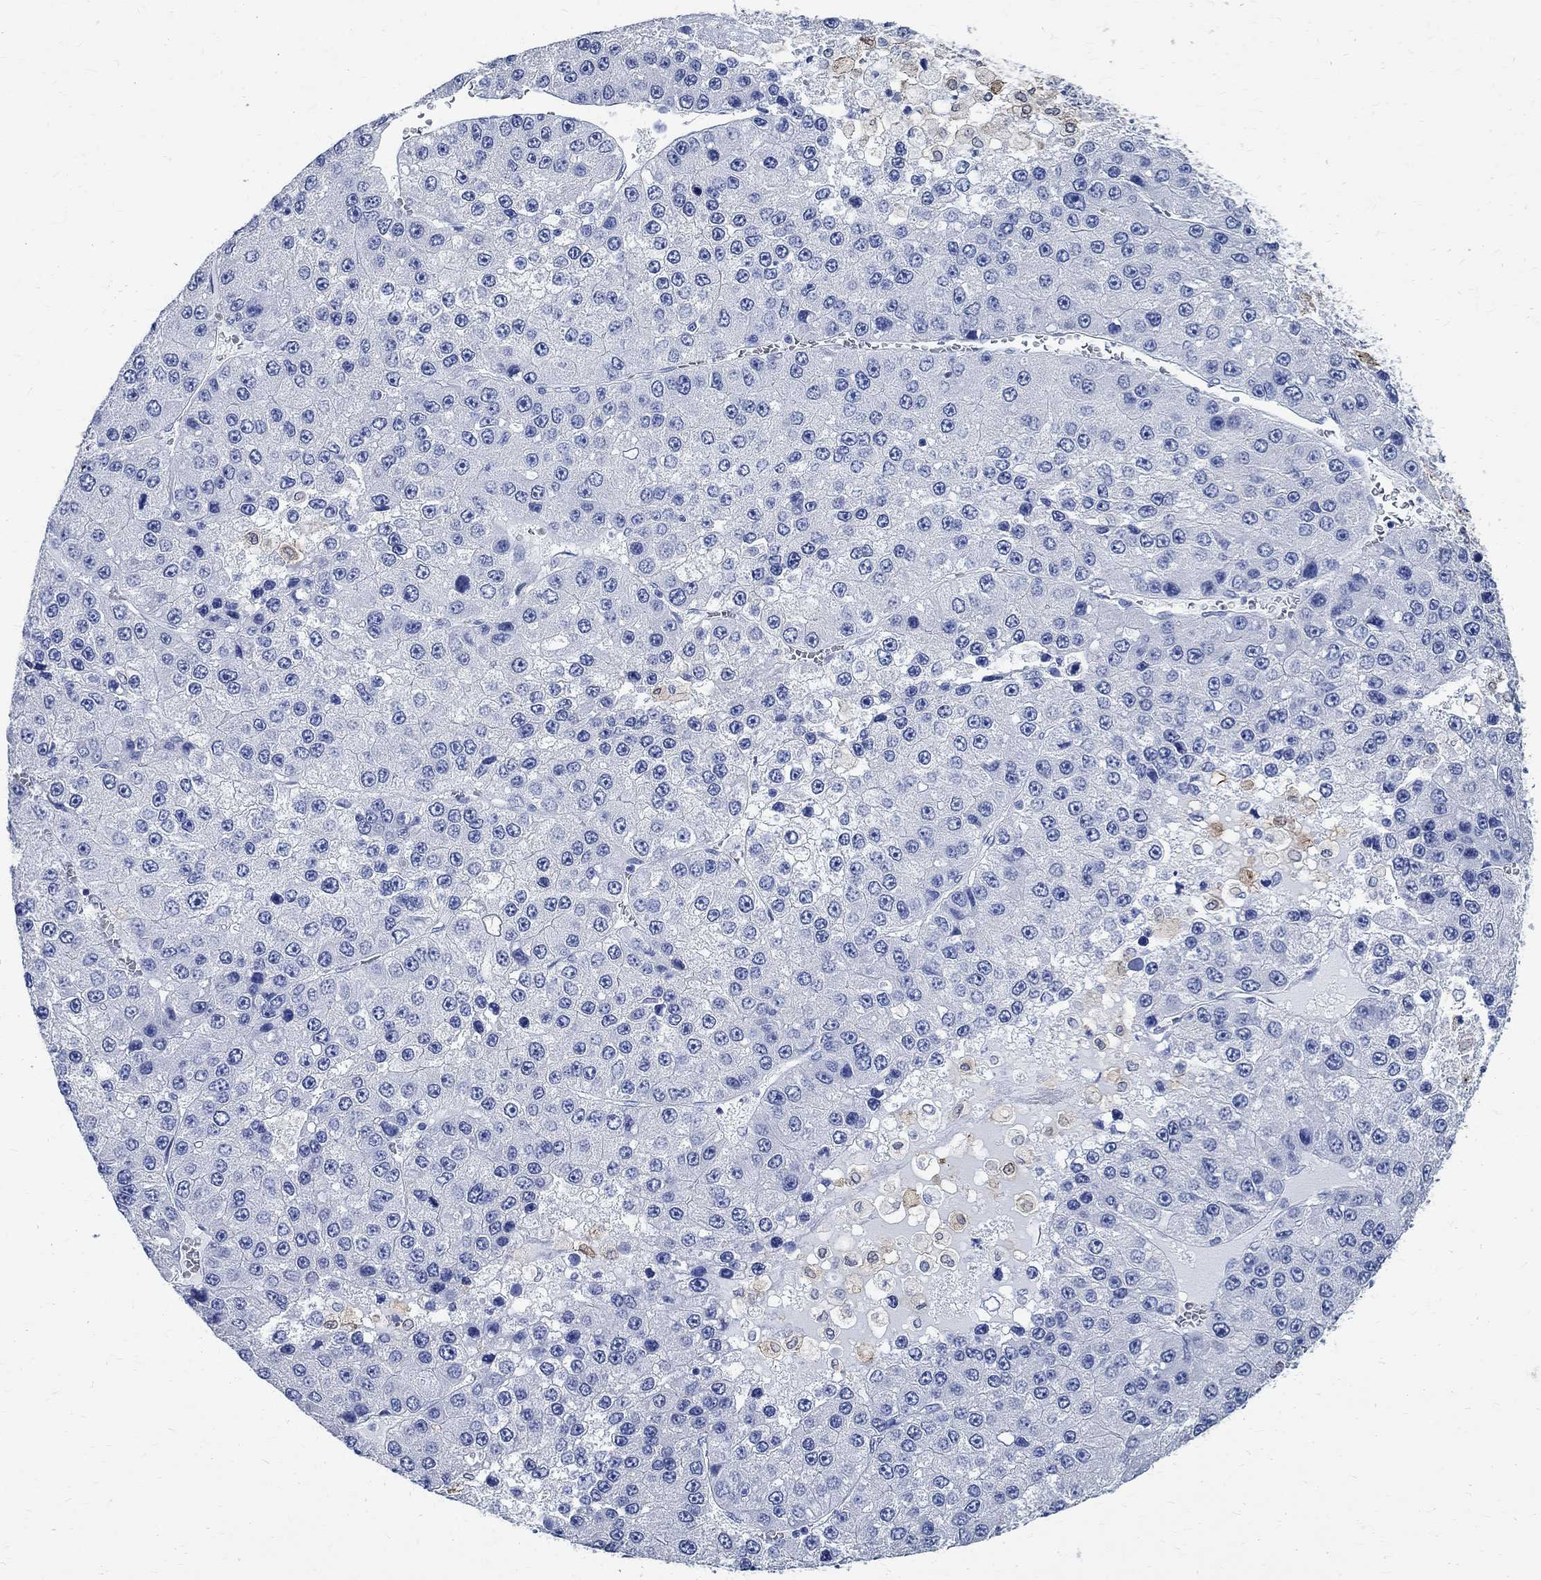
{"staining": {"intensity": "negative", "quantity": "none", "location": "none"}, "tissue": "liver cancer", "cell_type": "Tumor cells", "image_type": "cancer", "snomed": [{"axis": "morphology", "description": "Carcinoma, Hepatocellular, NOS"}, {"axis": "topography", "description": "Liver"}], "caption": "IHC of hepatocellular carcinoma (liver) demonstrates no staining in tumor cells.", "gene": "TMEM221", "patient": {"sex": "female", "age": 73}}